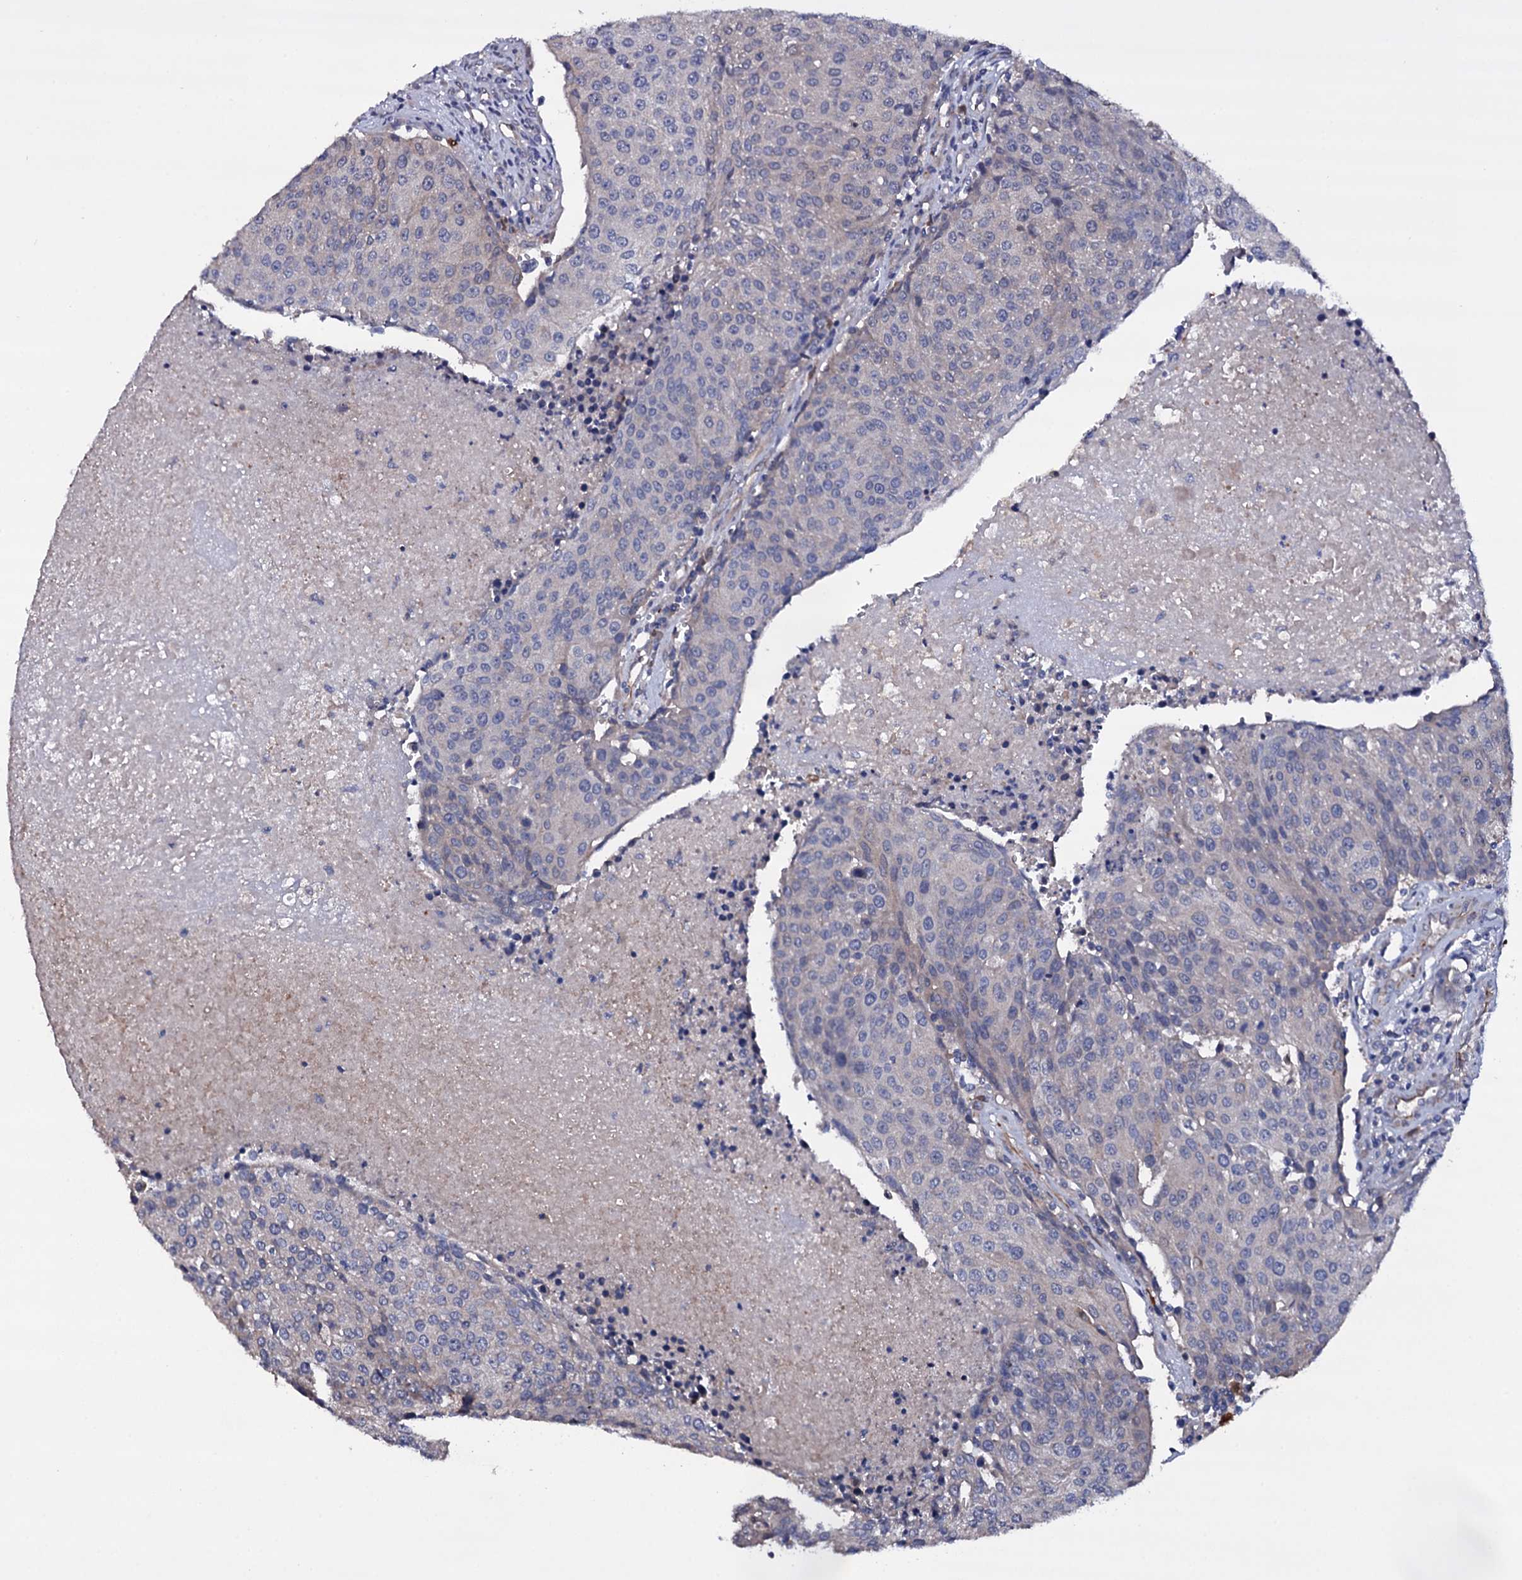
{"staining": {"intensity": "negative", "quantity": "none", "location": "none"}, "tissue": "urothelial cancer", "cell_type": "Tumor cells", "image_type": "cancer", "snomed": [{"axis": "morphology", "description": "Urothelial carcinoma, High grade"}, {"axis": "topography", "description": "Urinary bladder"}], "caption": "A histopathology image of urothelial carcinoma (high-grade) stained for a protein reveals no brown staining in tumor cells.", "gene": "BCL2L14", "patient": {"sex": "female", "age": 85}}